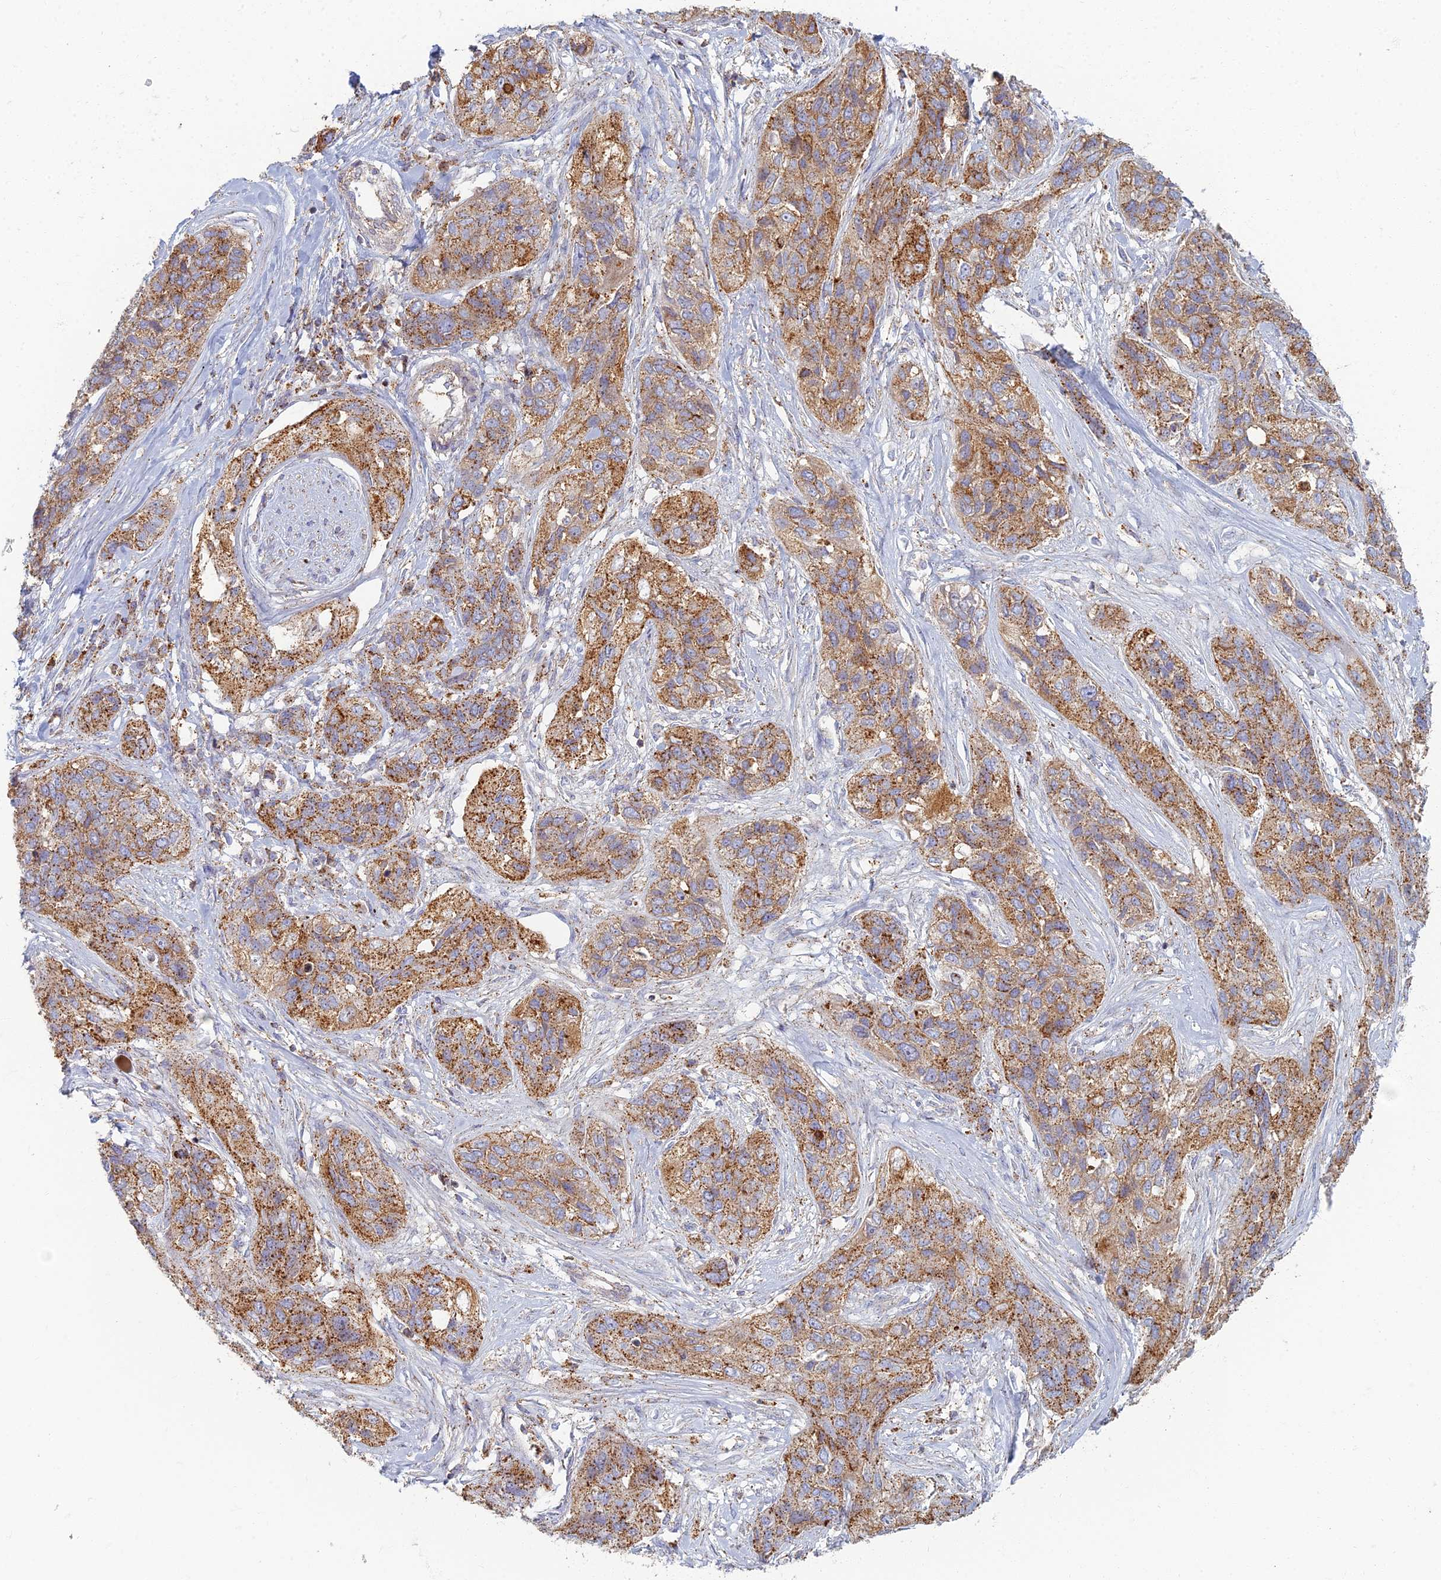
{"staining": {"intensity": "moderate", "quantity": ">75%", "location": "cytoplasmic/membranous"}, "tissue": "lung cancer", "cell_type": "Tumor cells", "image_type": "cancer", "snomed": [{"axis": "morphology", "description": "Squamous cell carcinoma, NOS"}, {"axis": "topography", "description": "Lung"}], "caption": "The image shows immunohistochemical staining of lung cancer (squamous cell carcinoma). There is moderate cytoplasmic/membranous positivity is present in about >75% of tumor cells.", "gene": "CHMP4B", "patient": {"sex": "female", "age": 70}}